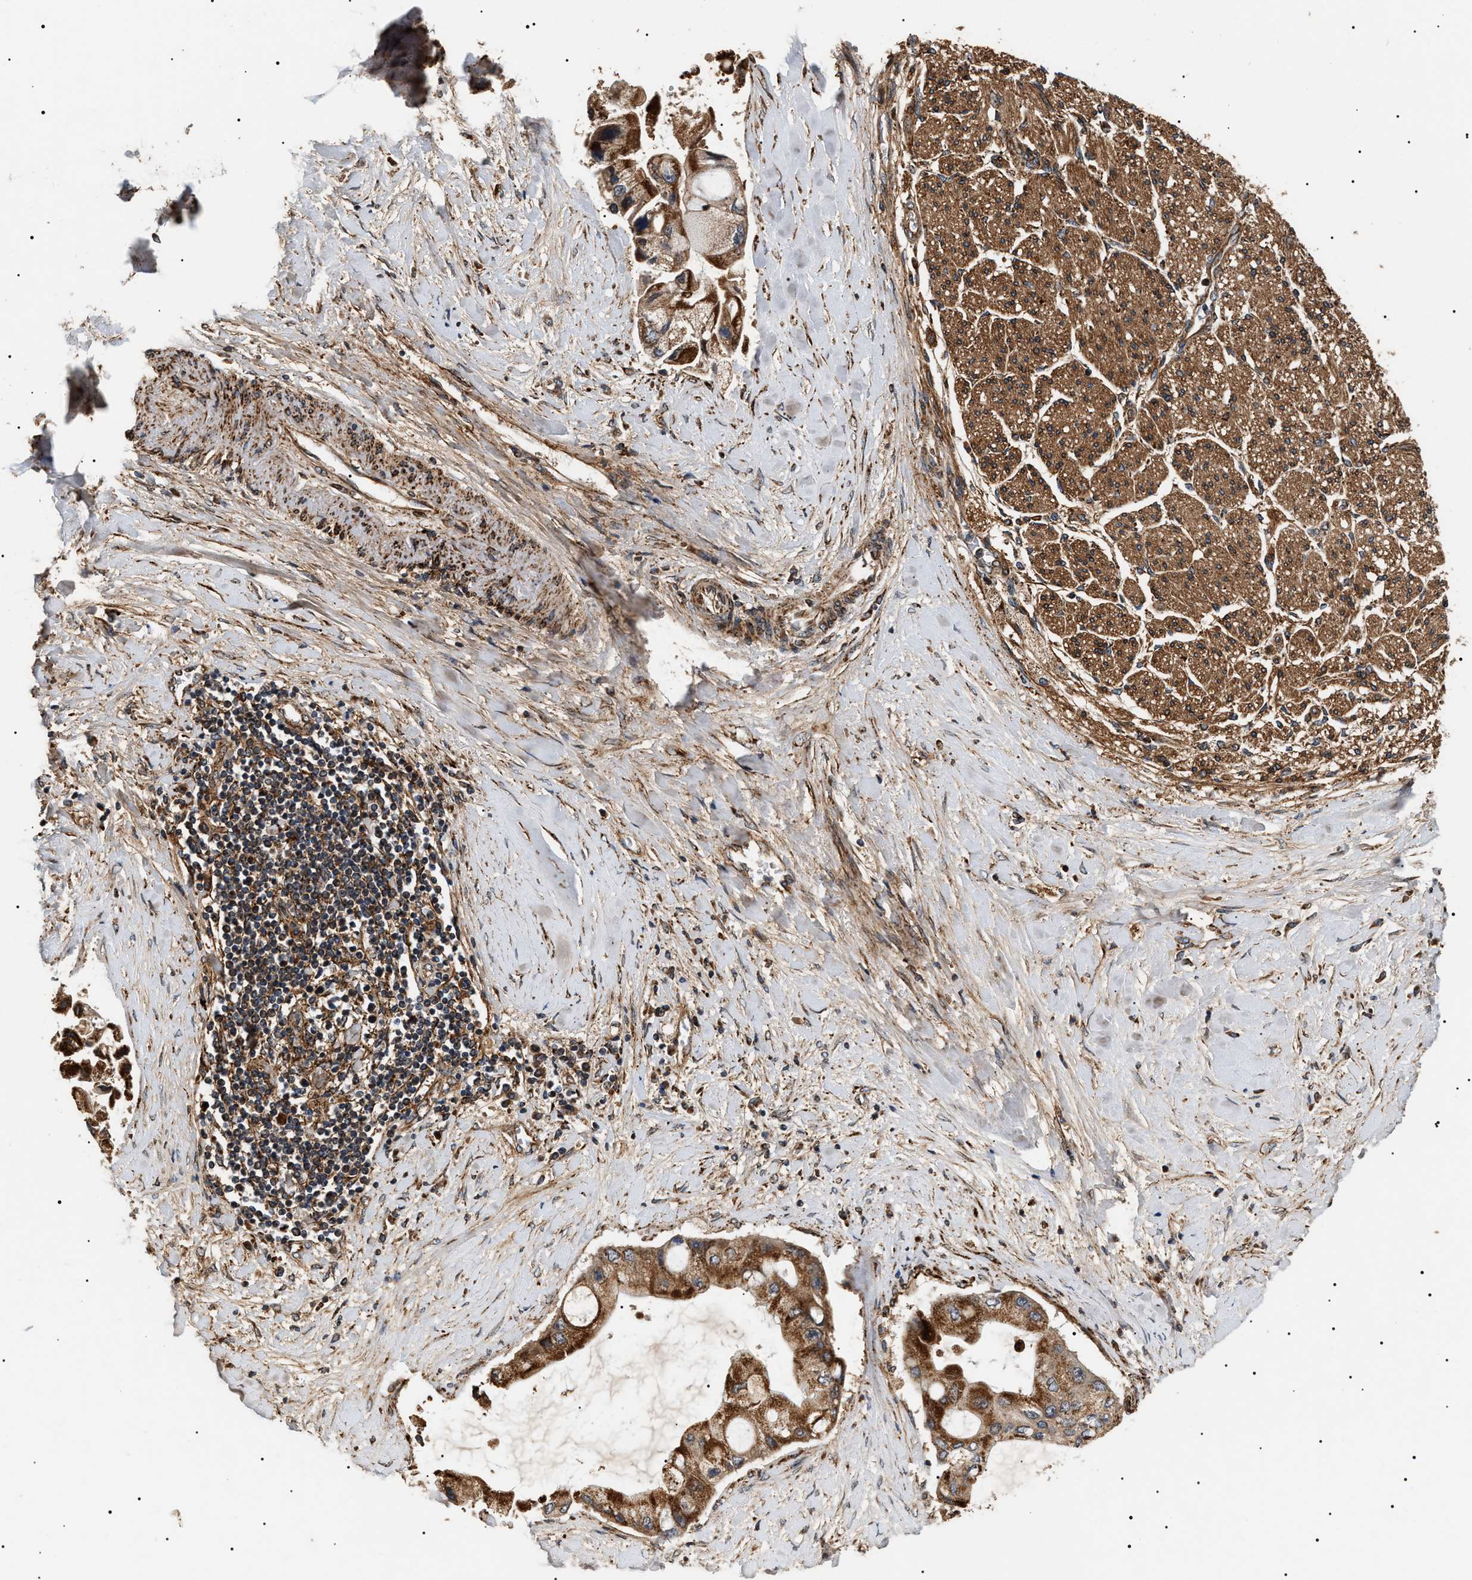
{"staining": {"intensity": "strong", "quantity": ">75%", "location": "cytoplasmic/membranous"}, "tissue": "liver cancer", "cell_type": "Tumor cells", "image_type": "cancer", "snomed": [{"axis": "morphology", "description": "Cholangiocarcinoma"}, {"axis": "topography", "description": "Liver"}], "caption": "Immunohistochemistry staining of liver cancer, which exhibits high levels of strong cytoplasmic/membranous positivity in about >75% of tumor cells indicating strong cytoplasmic/membranous protein positivity. The staining was performed using DAB (3,3'-diaminobenzidine) (brown) for protein detection and nuclei were counterstained in hematoxylin (blue).", "gene": "ZBTB26", "patient": {"sex": "male", "age": 50}}